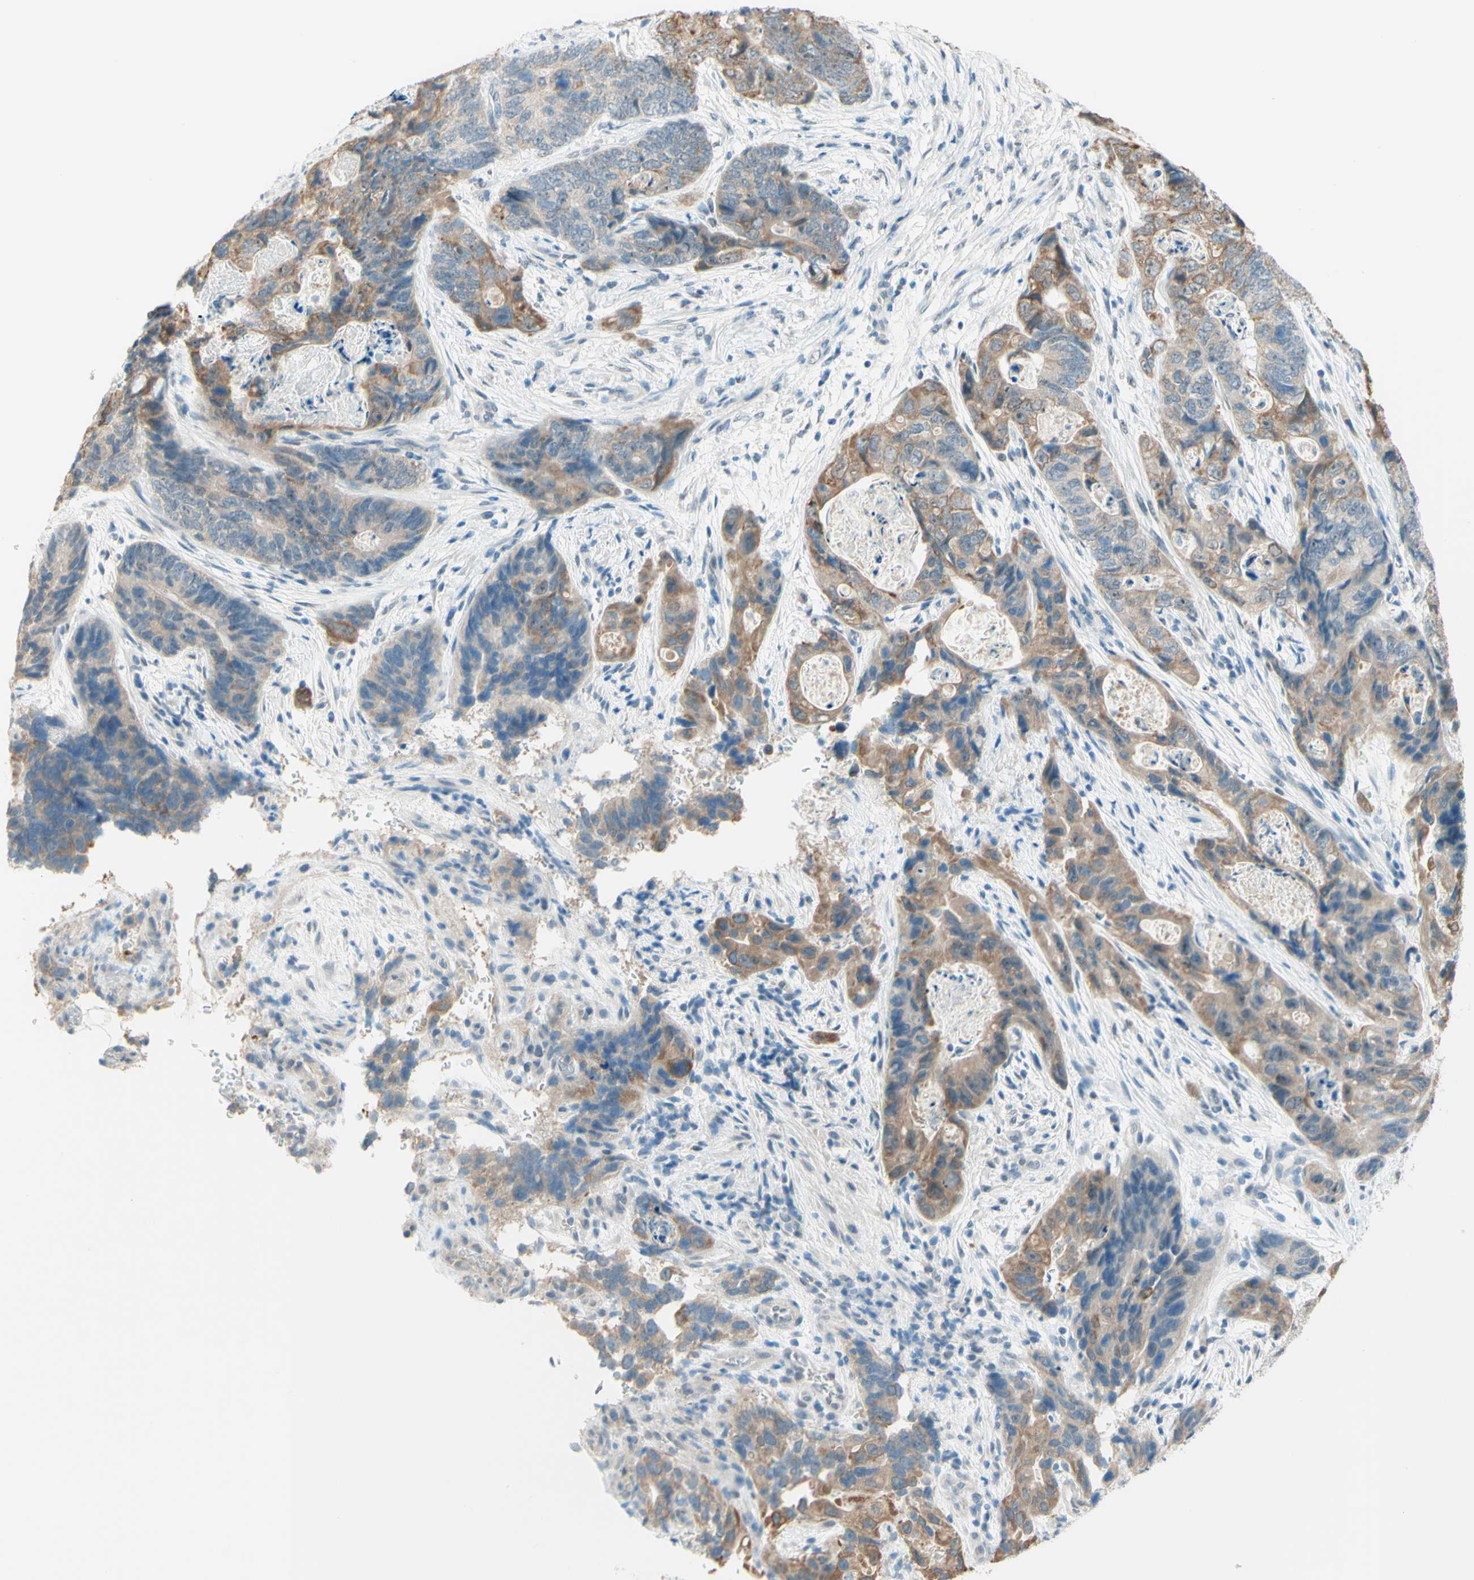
{"staining": {"intensity": "weak", "quantity": "25%-75%", "location": "cytoplasmic/membranous"}, "tissue": "stomach cancer", "cell_type": "Tumor cells", "image_type": "cancer", "snomed": [{"axis": "morphology", "description": "Adenocarcinoma, NOS"}, {"axis": "topography", "description": "Stomach"}], "caption": "Human stomach adenocarcinoma stained with a protein marker shows weak staining in tumor cells.", "gene": "JPH1", "patient": {"sex": "female", "age": 89}}